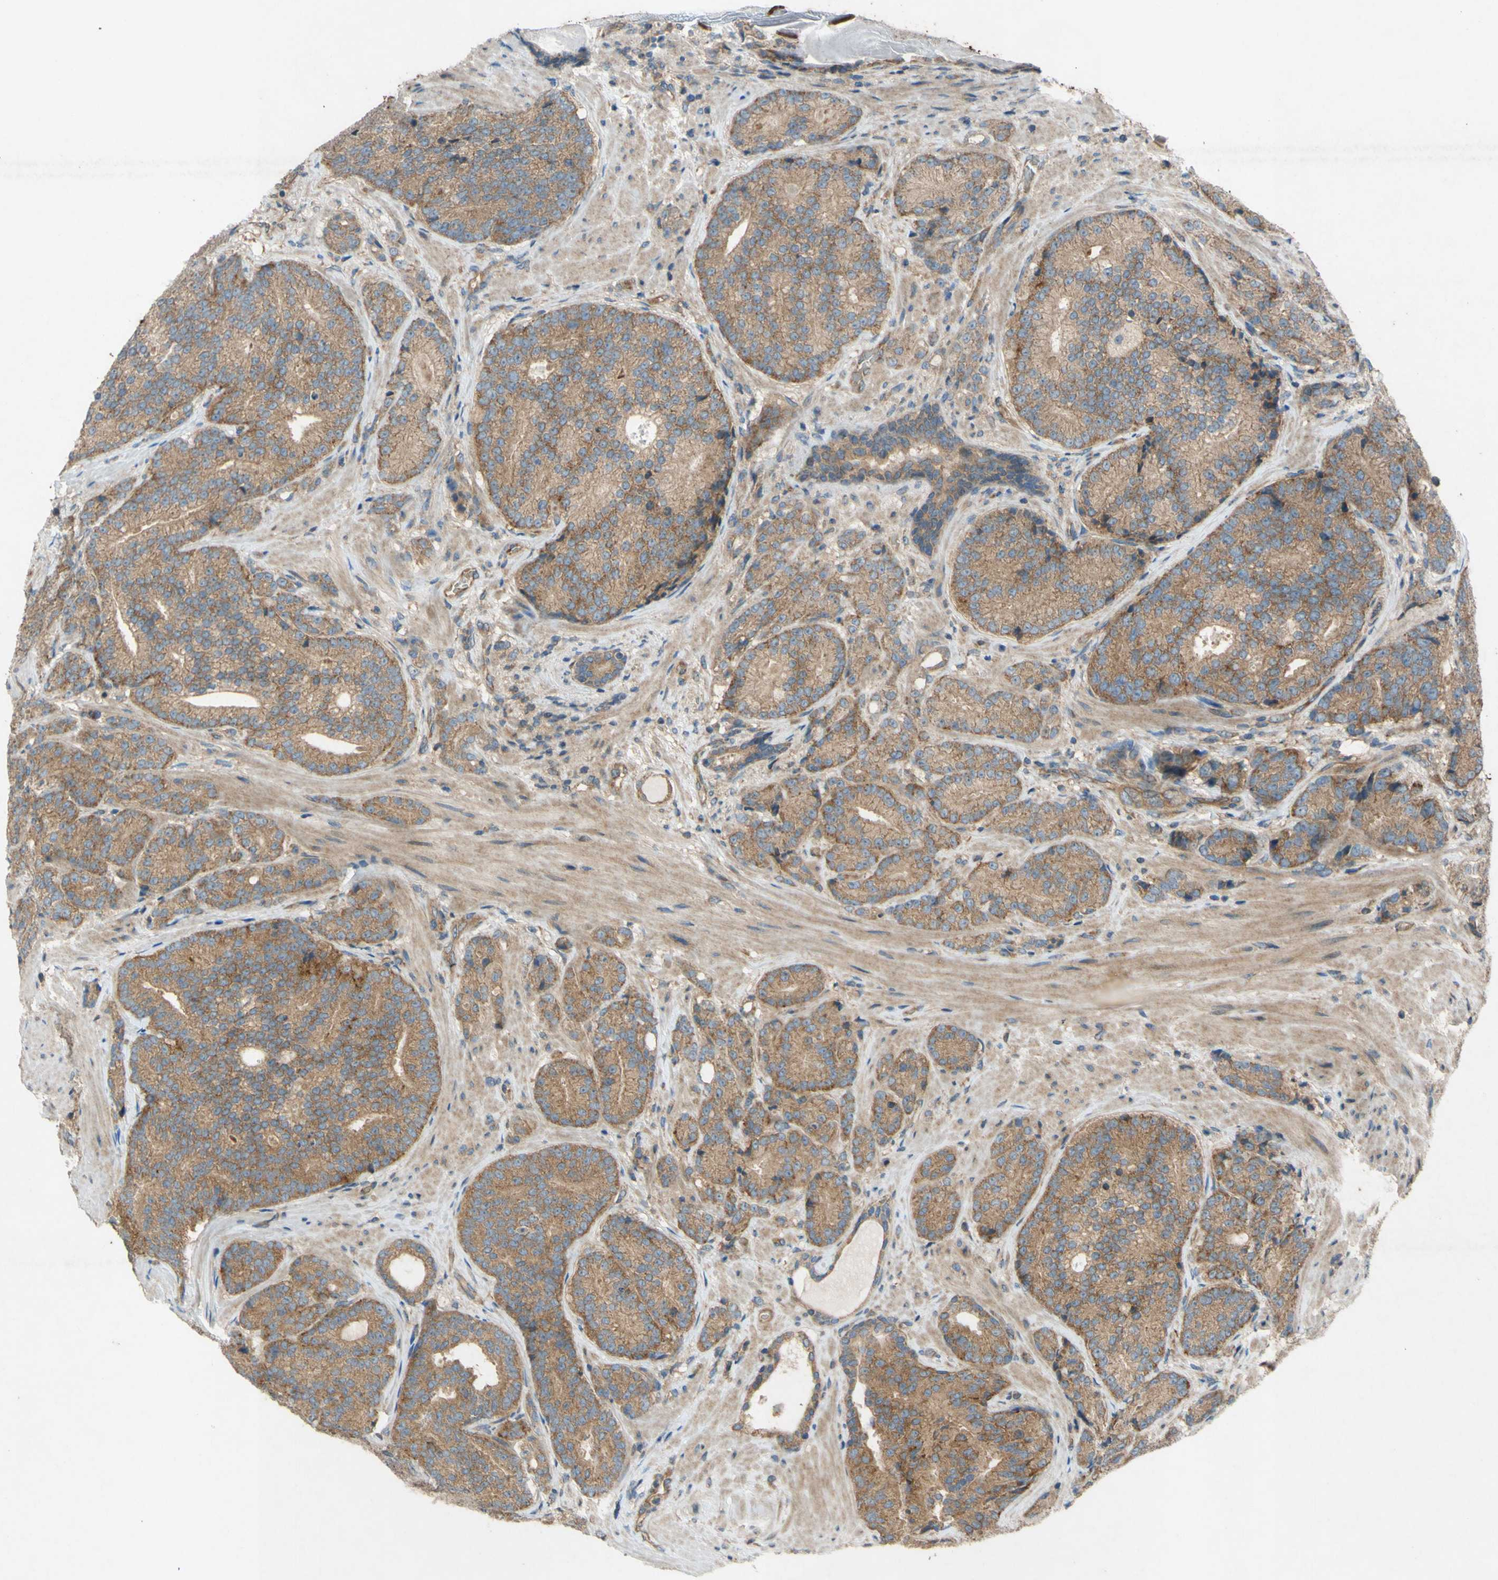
{"staining": {"intensity": "moderate", "quantity": ">75%", "location": "cytoplasmic/membranous"}, "tissue": "prostate cancer", "cell_type": "Tumor cells", "image_type": "cancer", "snomed": [{"axis": "morphology", "description": "Adenocarcinoma, High grade"}, {"axis": "topography", "description": "Prostate"}], "caption": "A histopathology image of adenocarcinoma (high-grade) (prostate) stained for a protein reveals moderate cytoplasmic/membranous brown staining in tumor cells.", "gene": "TST", "patient": {"sex": "male", "age": 61}}